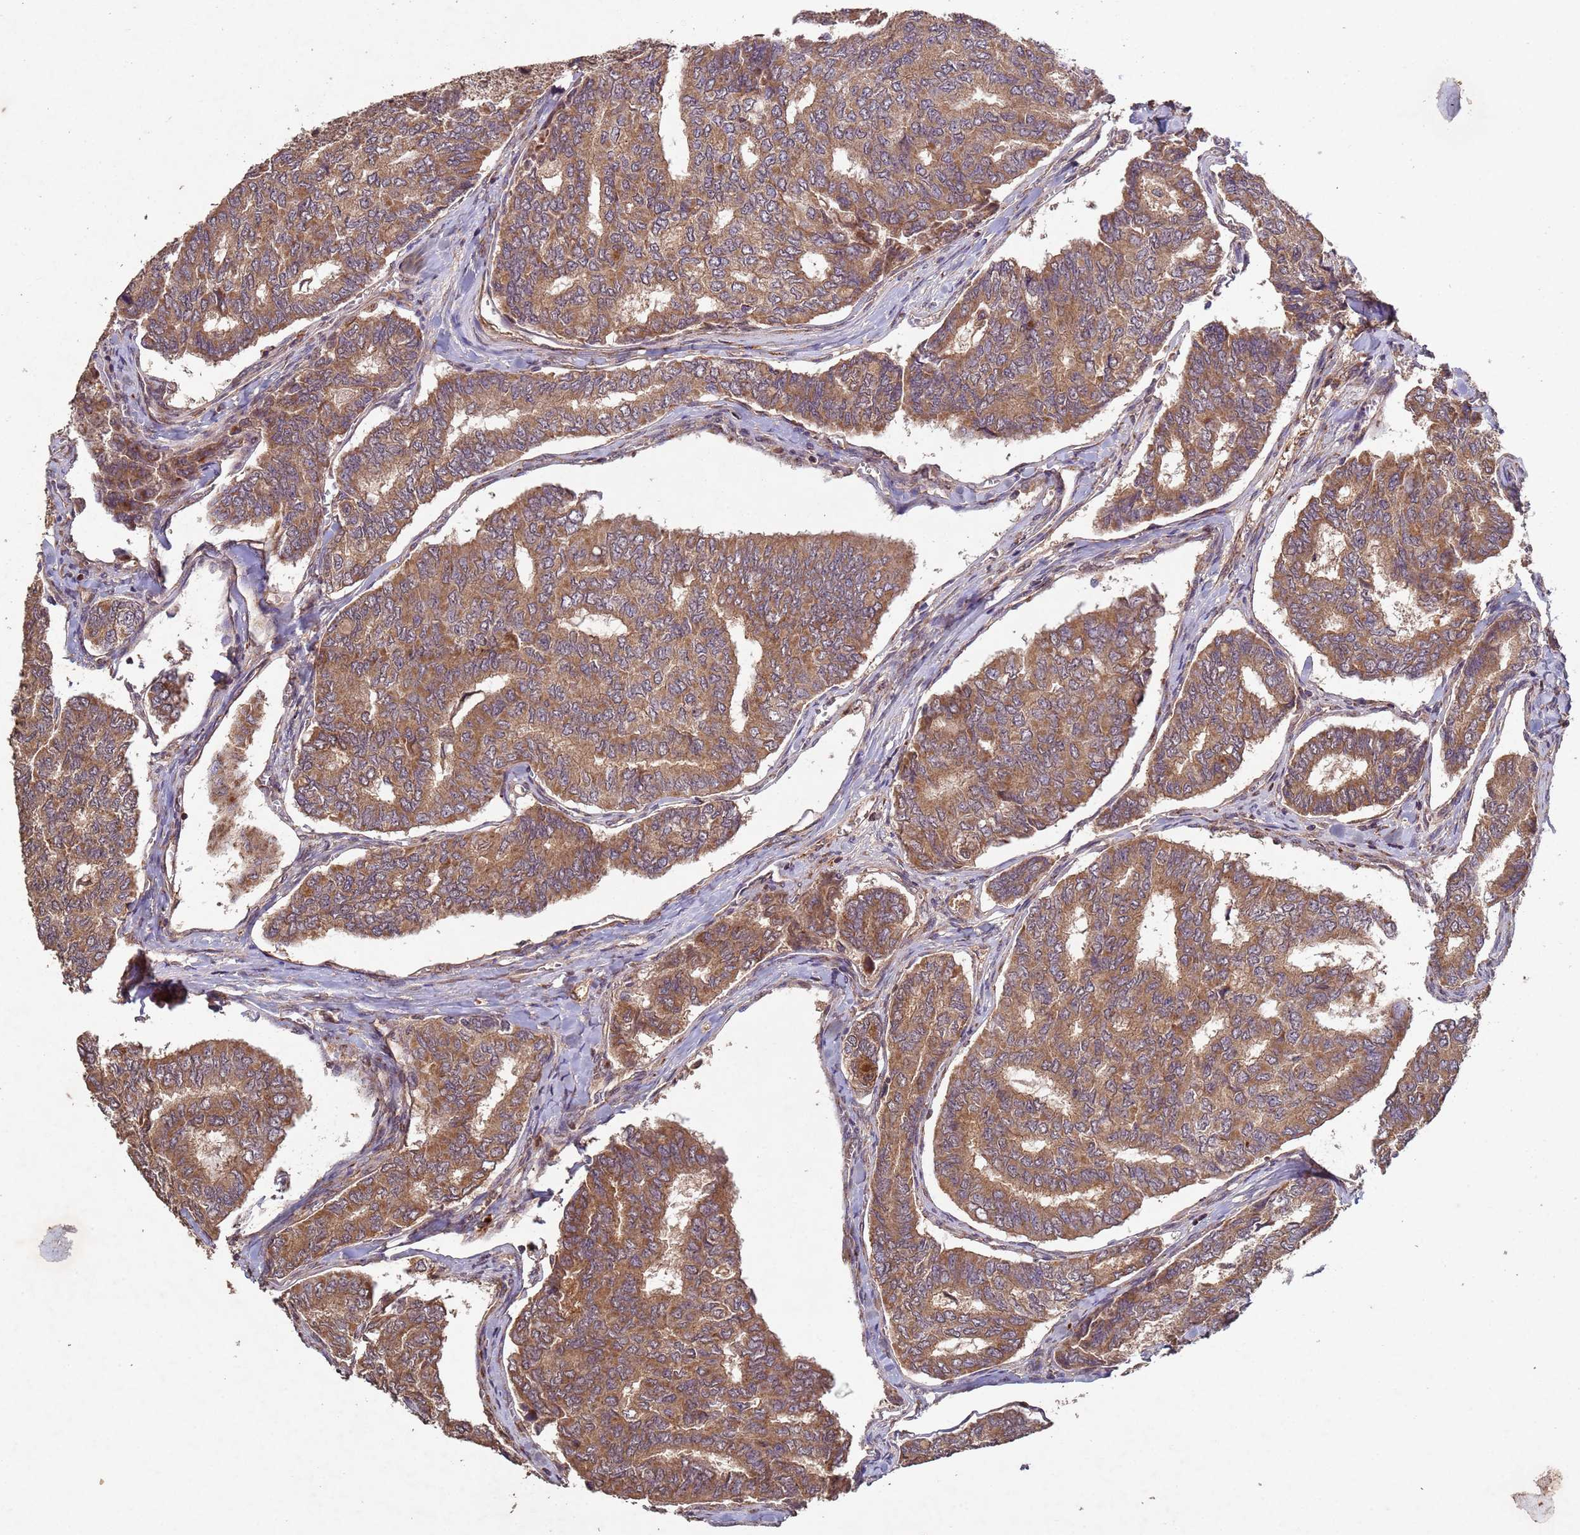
{"staining": {"intensity": "moderate", "quantity": ">75%", "location": "cytoplasmic/membranous"}, "tissue": "thyroid cancer", "cell_type": "Tumor cells", "image_type": "cancer", "snomed": [{"axis": "morphology", "description": "Papillary adenocarcinoma, NOS"}, {"axis": "topography", "description": "Thyroid gland"}], "caption": "DAB immunohistochemical staining of thyroid papillary adenocarcinoma shows moderate cytoplasmic/membranous protein staining in about >75% of tumor cells.", "gene": "FASTKD1", "patient": {"sex": "female", "age": 35}}